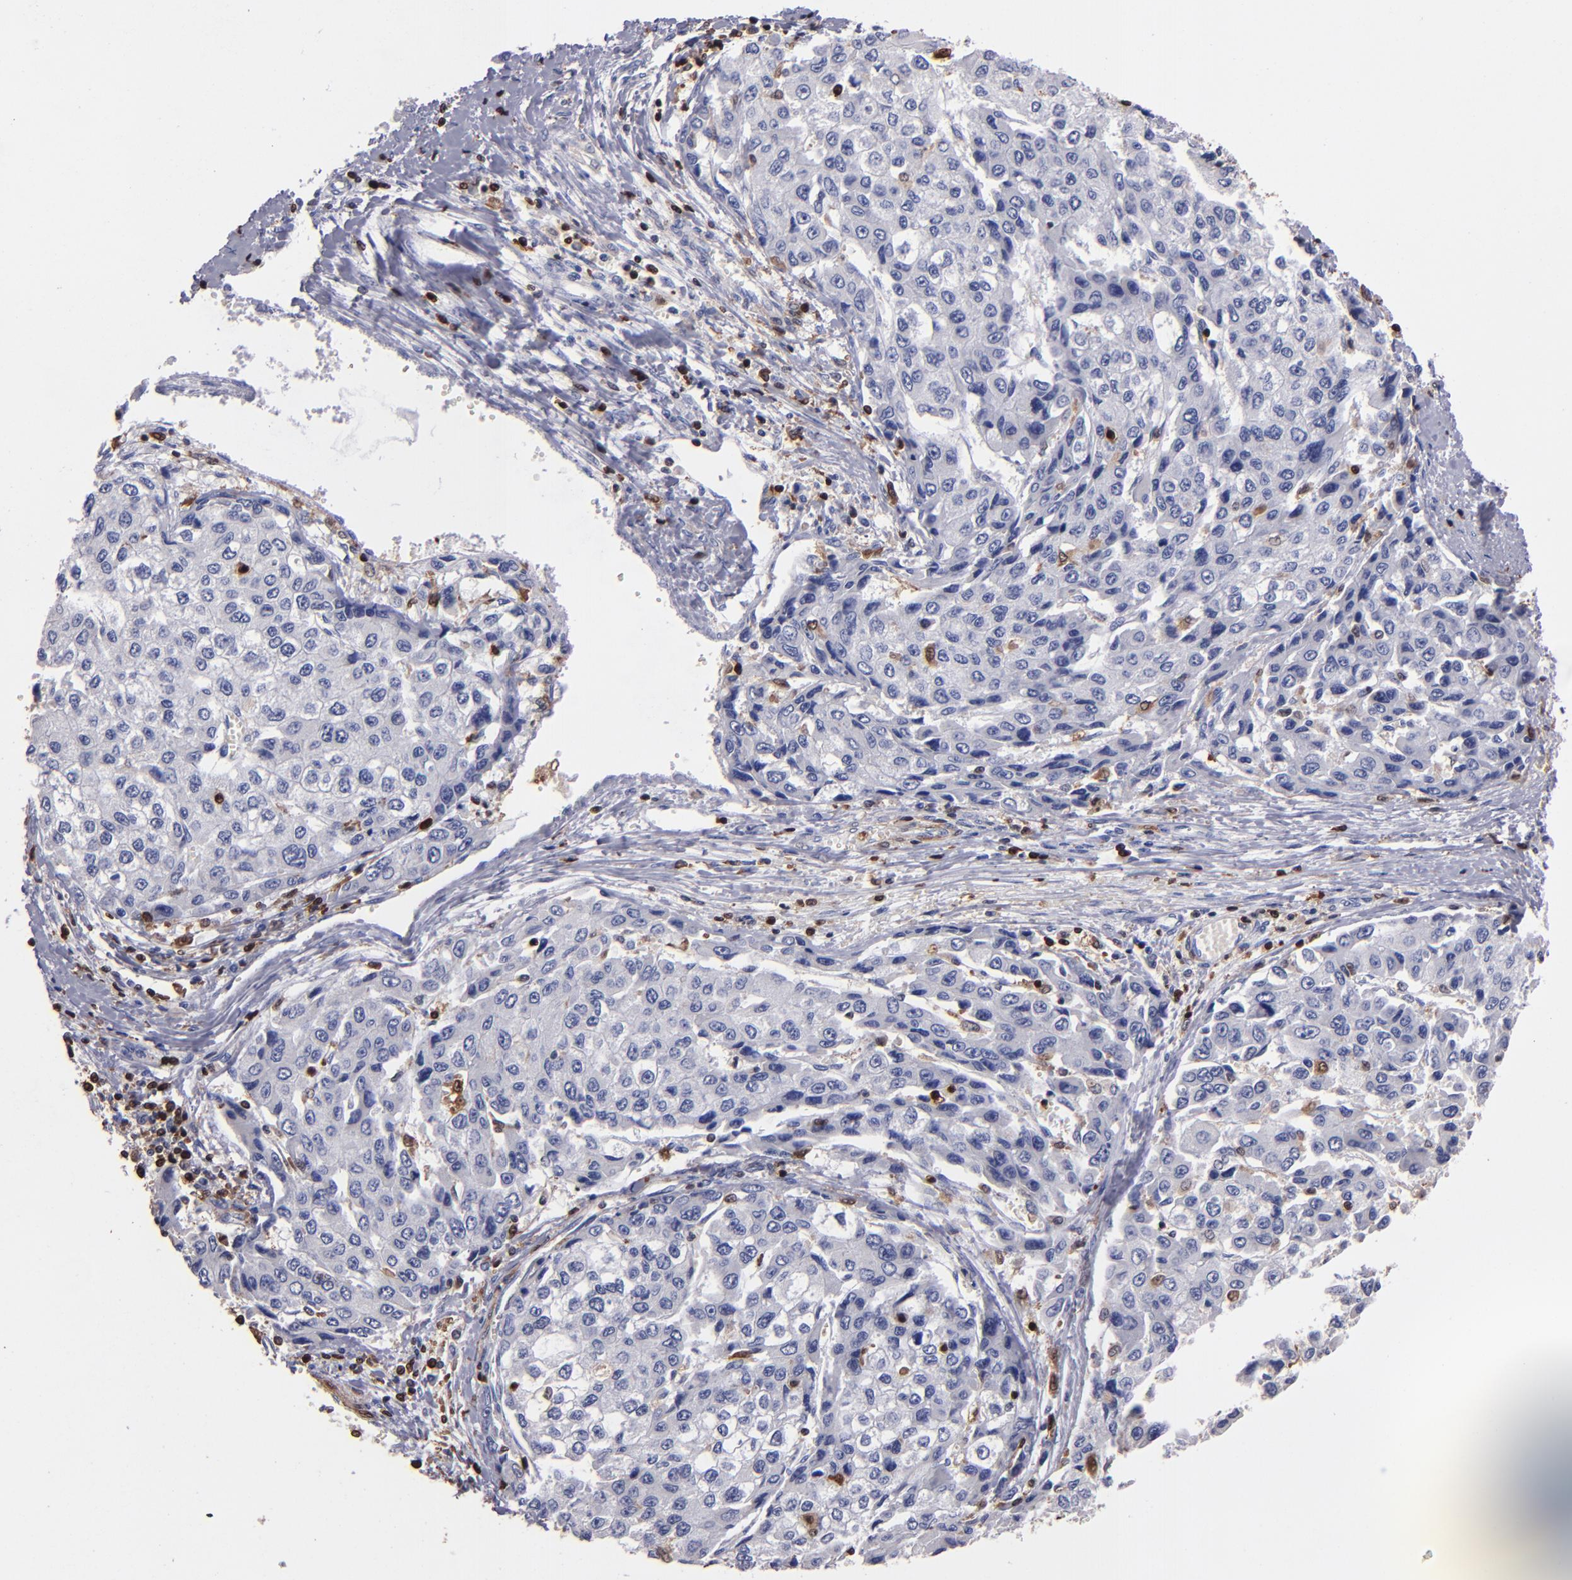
{"staining": {"intensity": "negative", "quantity": "none", "location": "none"}, "tissue": "liver cancer", "cell_type": "Tumor cells", "image_type": "cancer", "snomed": [{"axis": "morphology", "description": "Carcinoma, Hepatocellular, NOS"}, {"axis": "topography", "description": "Liver"}], "caption": "This is an immunohistochemistry (IHC) histopathology image of human liver hepatocellular carcinoma. There is no expression in tumor cells.", "gene": "S100A4", "patient": {"sex": "female", "age": 66}}